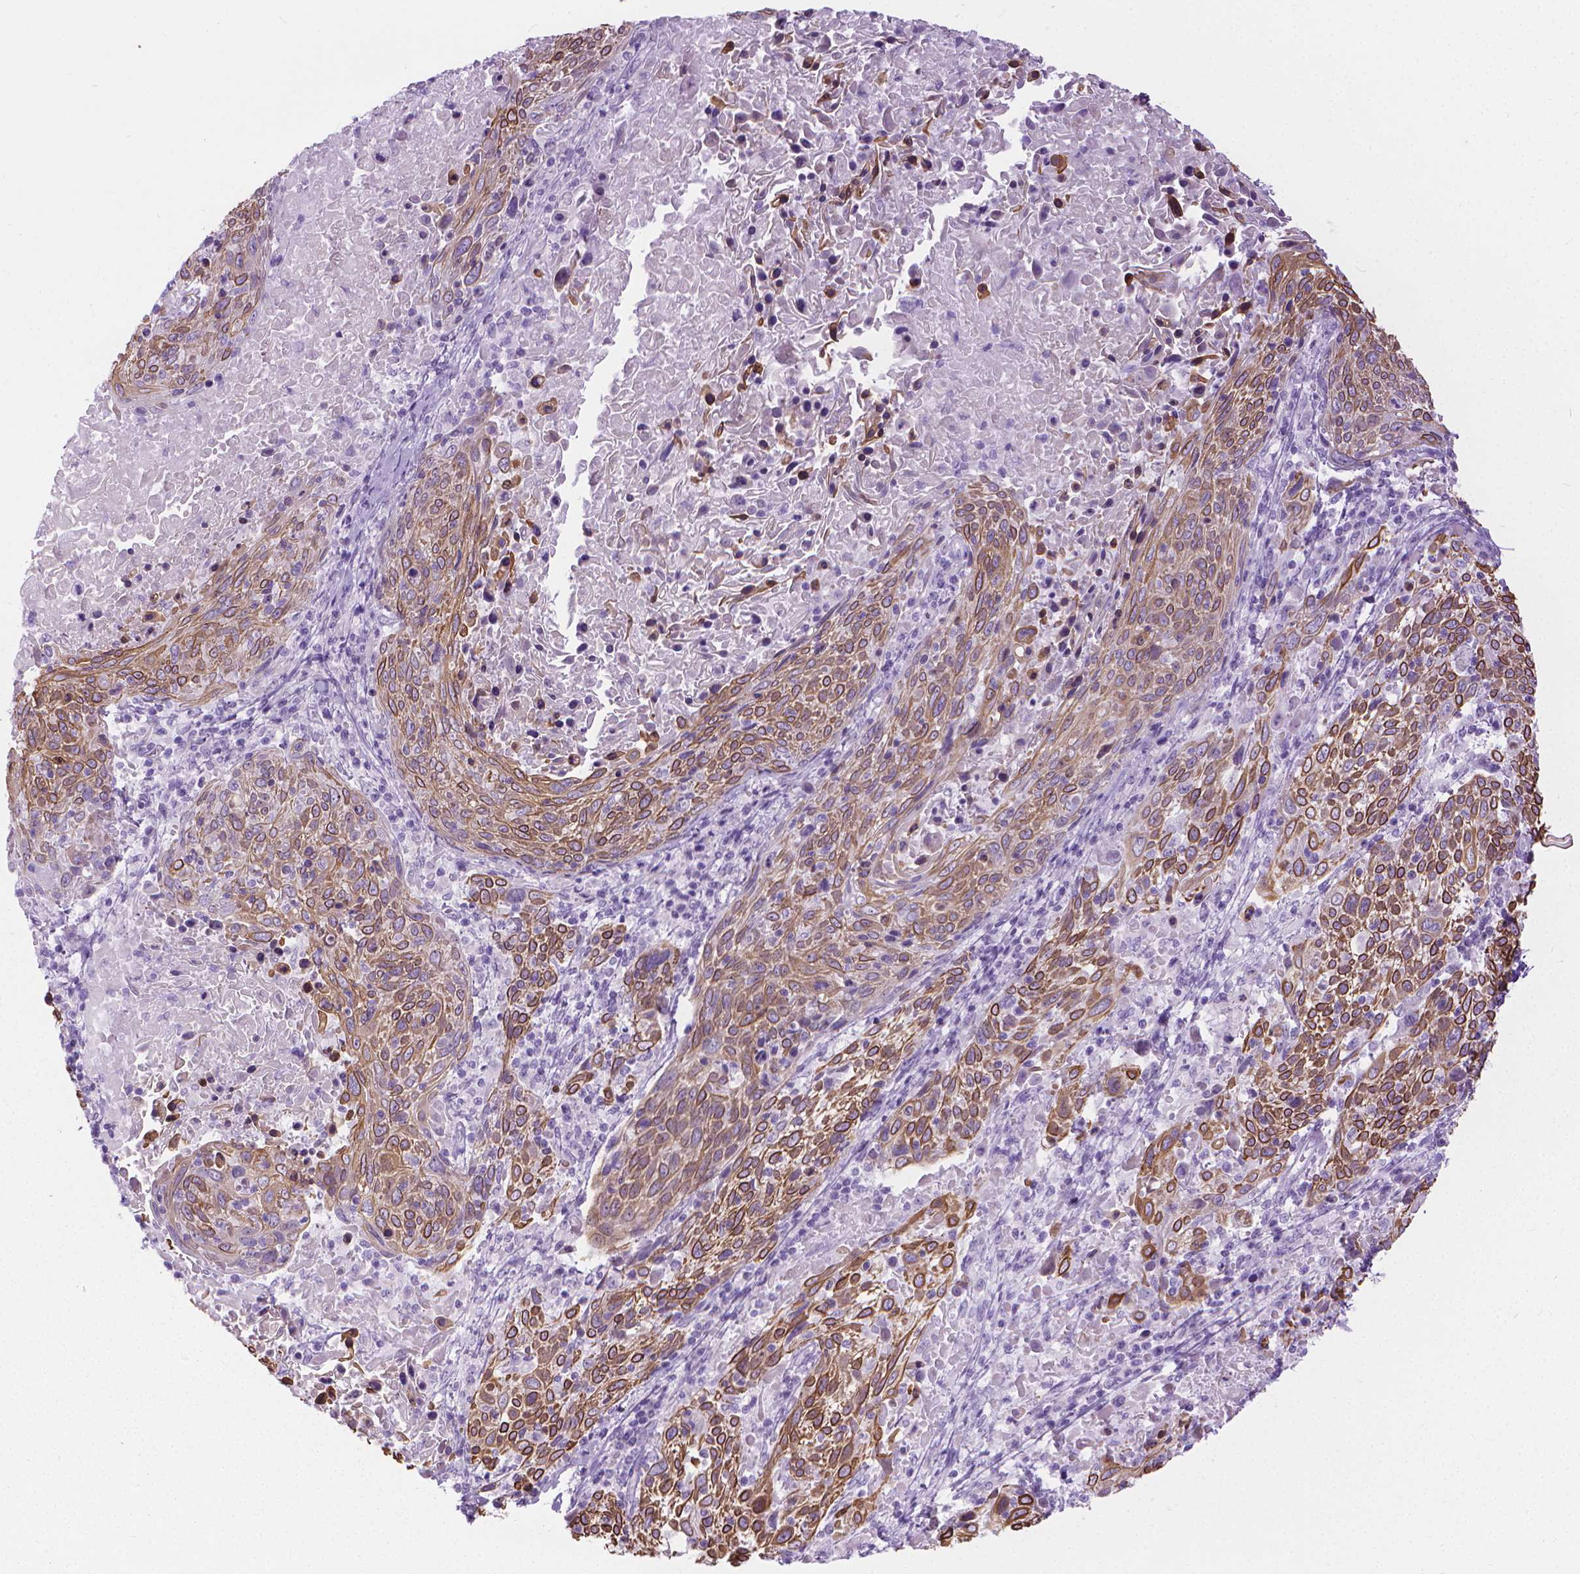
{"staining": {"intensity": "strong", "quantity": ">75%", "location": "cytoplasmic/membranous"}, "tissue": "cervical cancer", "cell_type": "Tumor cells", "image_type": "cancer", "snomed": [{"axis": "morphology", "description": "Squamous cell carcinoma, NOS"}, {"axis": "topography", "description": "Cervix"}], "caption": "Immunohistochemistry (IHC) photomicrograph of neoplastic tissue: cervical cancer stained using immunohistochemistry (IHC) demonstrates high levels of strong protein expression localized specifically in the cytoplasmic/membranous of tumor cells, appearing as a cytoplasmic/membranous brown color.", "gene": "HTR2B", "patient": {"sex": "female", "age": 61}}